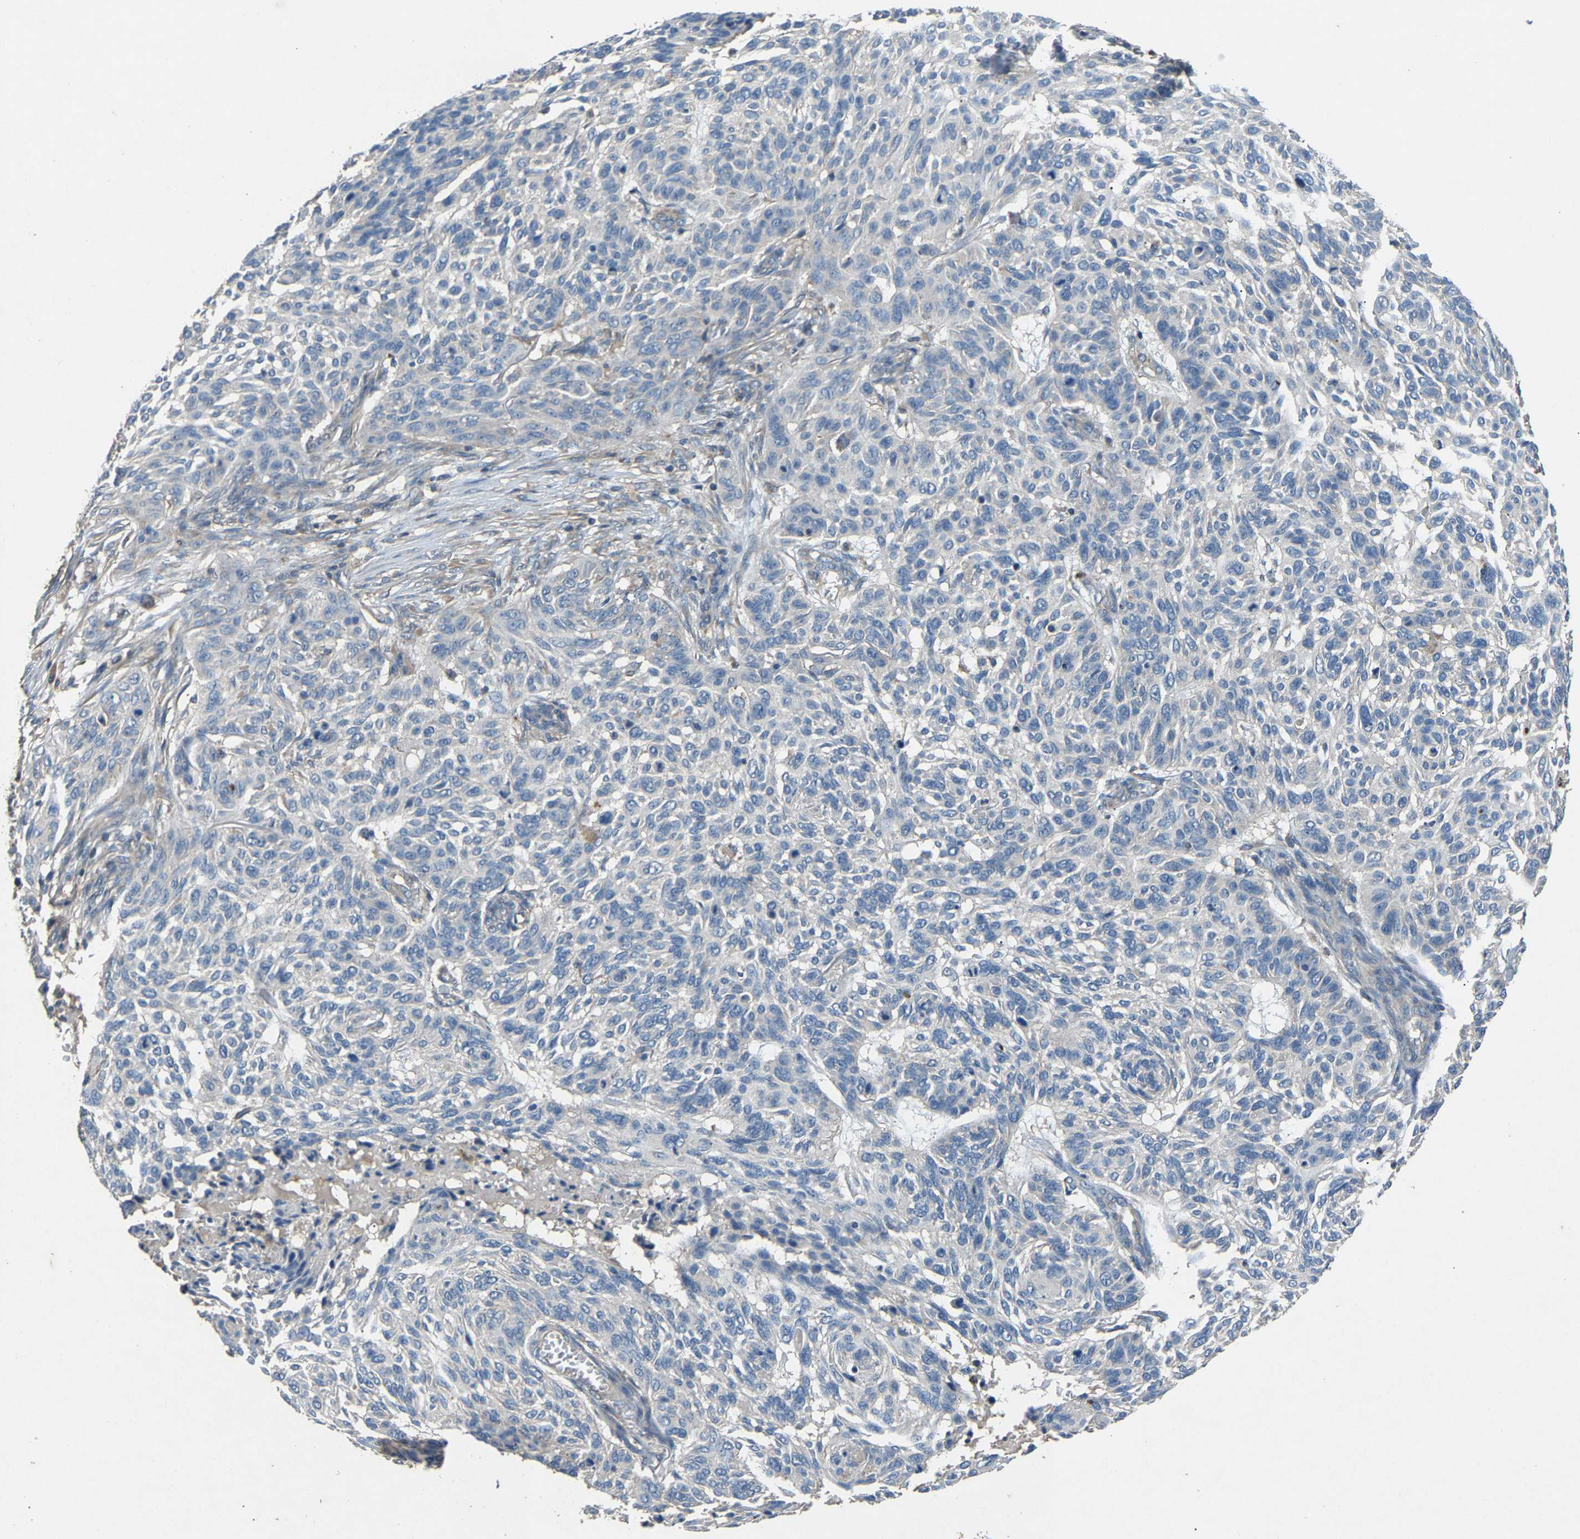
{"staining": {"intensity": "negative", "quantity": "none", "location": "none"}, "tissue": "skin cancer", "cell_type": "Tumor cells", "image_type": "cancer", "snomed": [{"axis": "morphology", "description": "Basal cell carcinoma"}, {"axis": "topography", "description": "Skin"}], "caption": "High magnification brightfield microscopy of basal cell carcinoma (skin) stained with DAB (3,3'-diaminobenzidine) (brown) and counterstained with hematoxylin (blue): tumor cells show no significant positivity.", "gene": "PPID", "patient": {"sex": "male", "age": 85}}